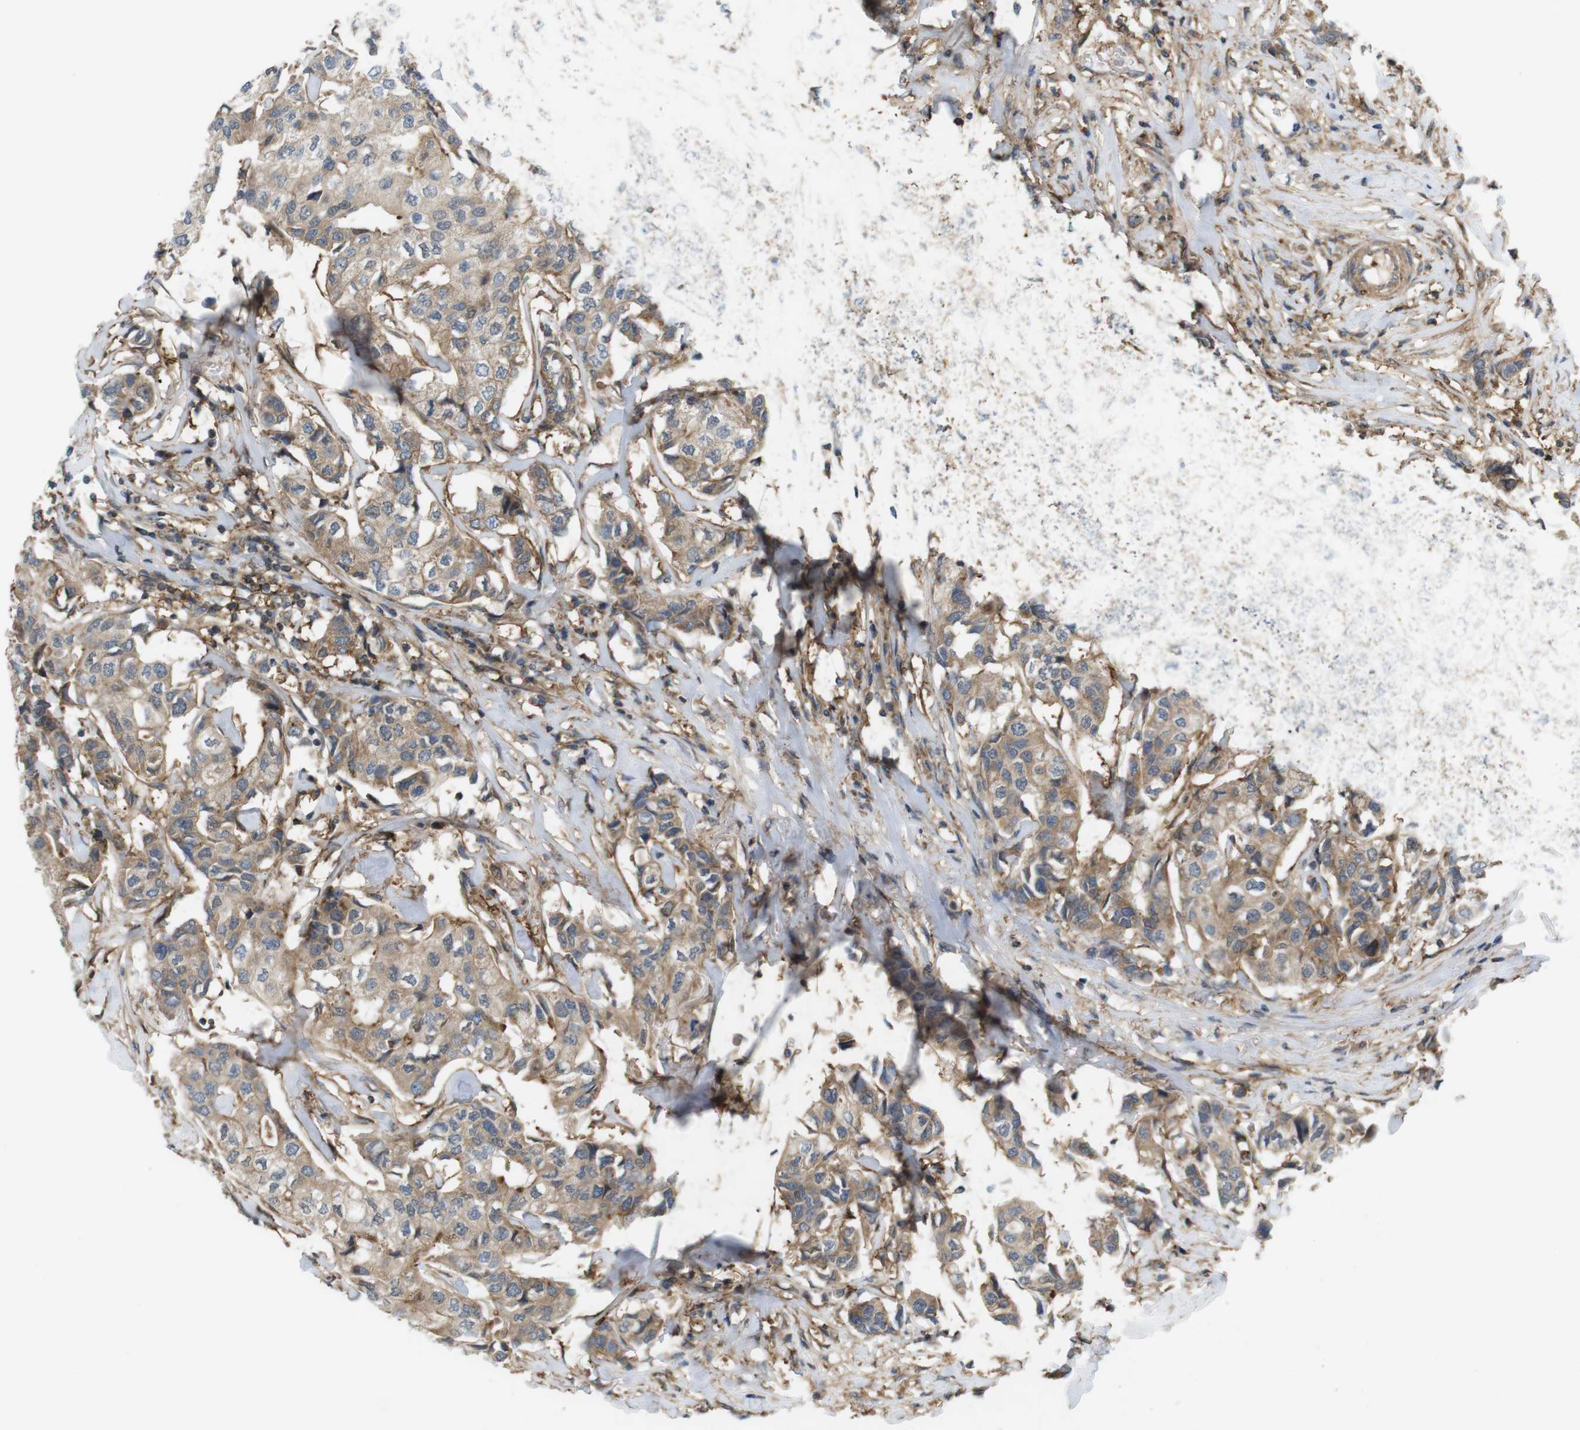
{"staining": {"intensity": "moderate", "quantity": ">75%", "location": "cytoplasmic/membranous"}, "tissue": "breast cancer", "cell_type": "Tumor cells", "image_type": "cancer", "snomed": [{"axis": "morphology", "description": "Duct carcinoma"}, {"axis": "topography", "description": "Breast"}], "caption": "The photomicrograph demonstrates staining of breast cancer, revealing moderate cytoplasmic/membranous protein expression (brown color) within tumor cells. The protein is stained brown, and the nuclei are stained in blue (DAB IHC with brightfield microscopy, high magnification).", "gene": "DDAH2", "patient": {"sex": "female", "age": 80}}